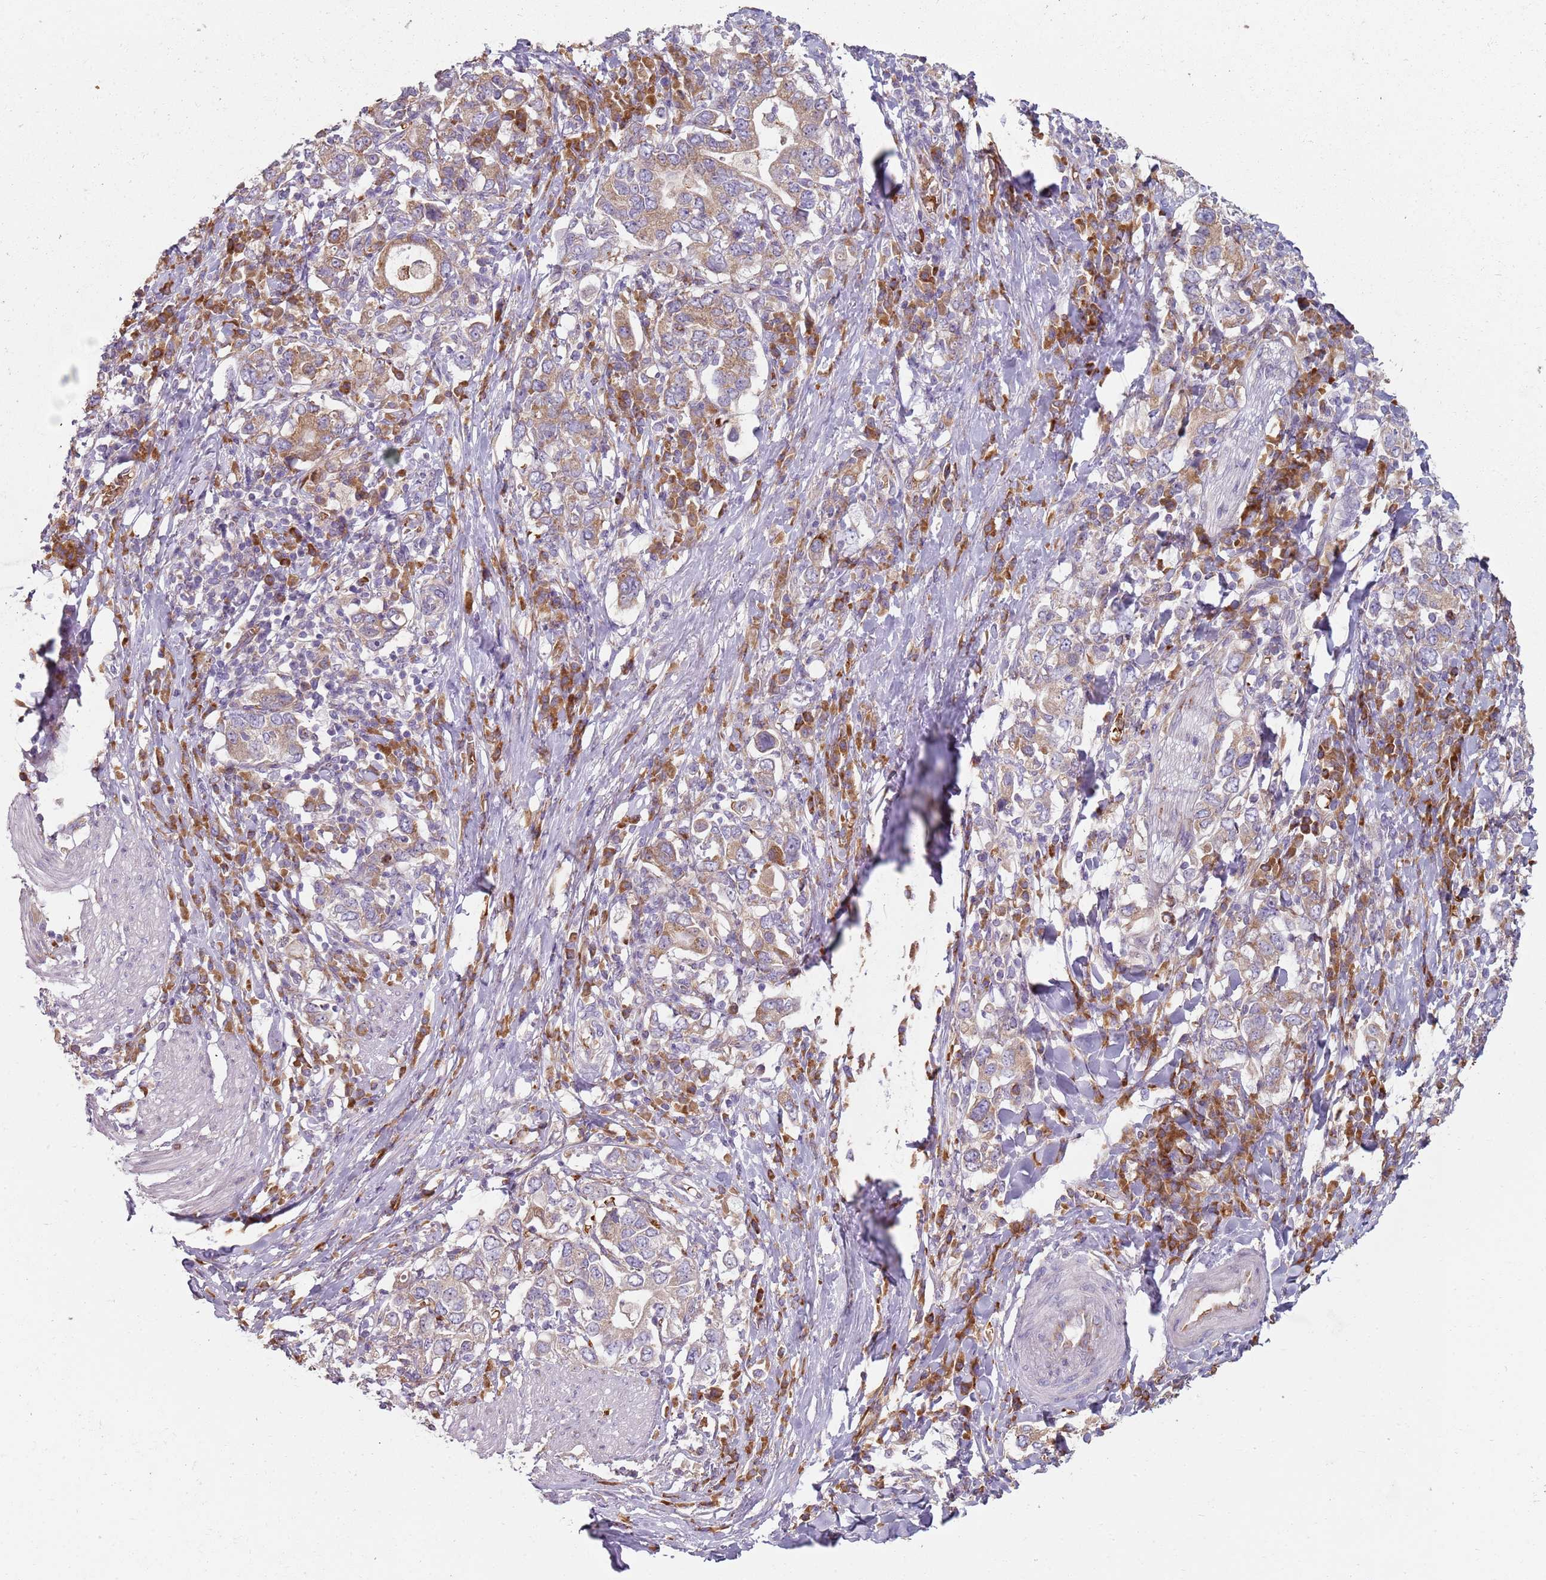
{"staining": {"intensity": "moderate", "quantity": "<25%", "location": "cytoplasmic/membranous"}, "tissue": "stomach cancer", "cell_type": "Tumor cells", "image_type": "cancer", "snomed": [{"axis": "morphology", "description": "Adenocarcinoma, NOS"}, {"axis": "topography", "description": "Stomach, upper"}, {"axis": "topography", "description": "Stomach"}], "caption": "Immunohistochemistry photomicrograph of neoplastic tissue: human adenocarcinoma (stomach) stained using immunohistochemistry exhibits low levels of moderate protein expression localized specifically in the cytoplasmic/membranous of tumor cells, appearing as a cytoplasmic/membranous brown color.", "gene": "SPATA2", "patient": {"sex": "male", "age": 62}}